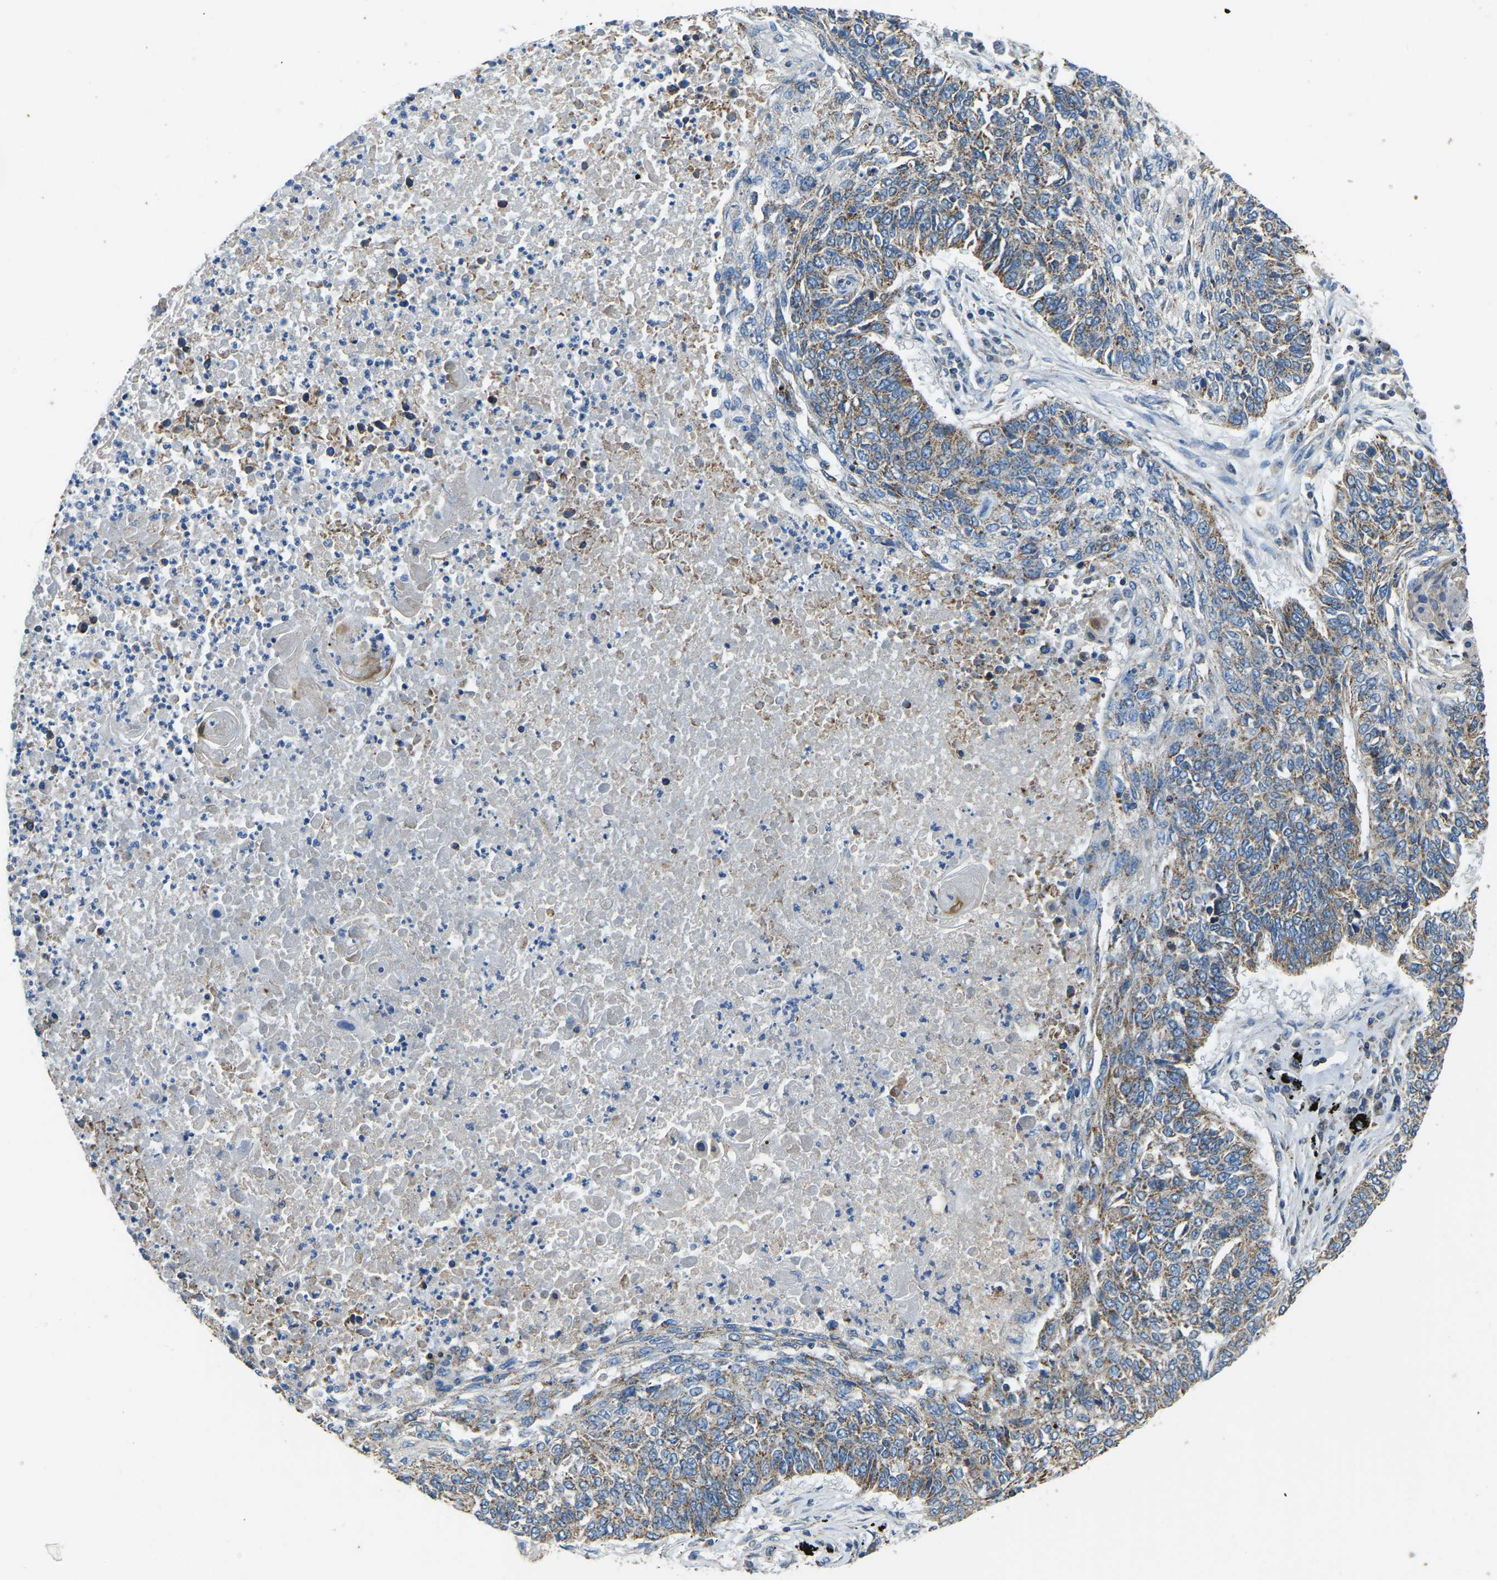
{"staining": {"intensity": "weak", "quantity": ">75%", "location": "cytoplasmic/membranous"}, "tissue": "lung cancer", "cell_type": "Tumor cells", "image_type": "cancer", "snomed": [{"axis": "morphology", "description": "Normal tissue, NOS"}, {"axis": "morphology", "description": "Squamous cell carcinoma, NOS"}, {"axis": "topography", "description": "Cartilage tissue"}, {"axis": "topography", "description": "Bronchus"}, {"axis": "topography", "description": "Lung"}], "caption": "The micrograph exhibits a brown stain indicating the presence of a protein in the cytoplasmic/membranous of tumor cells in lung cancer.", "gene": "ZNF200", "patient": {"sex": "female", "age": 49}}